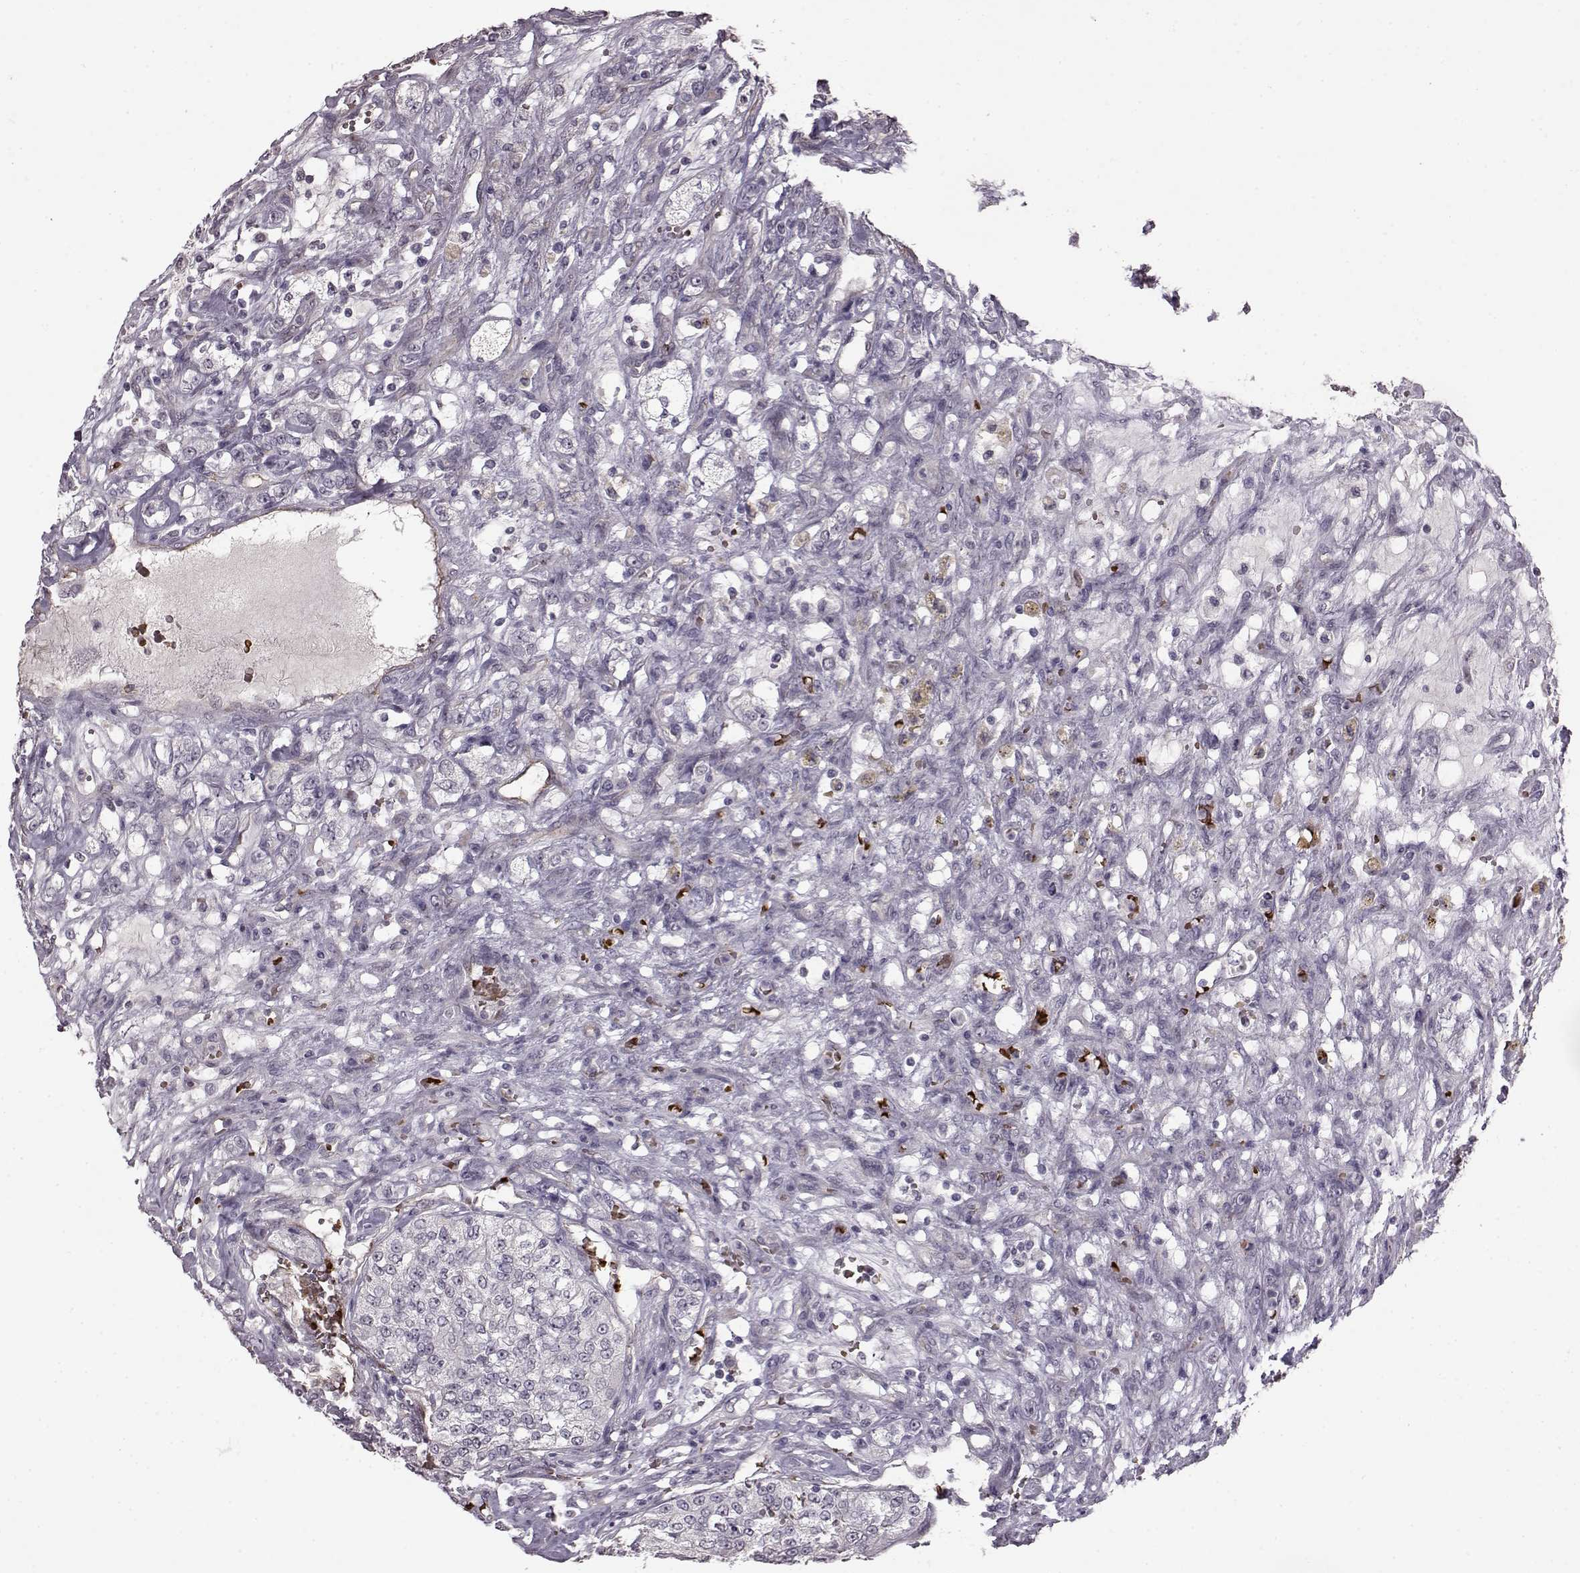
{"staining": {"intensity": "negative", "quantity": "none", "location": "none"}, "tissue": "renal cancer", "cell_type": "Tumor cells", "image_type": "cancer", "snomed": [{"axis": "morphology", "description": "Adenocarcinoma, NOS"}, {"axis": "topography", "description": "Kidney"}], "caption": "High magnification brightfield microscopy of adenocarcinoma (renal) stained with DAB (brown) and counterstained with hematoxylin (blue): tumor cells show no significant positivity.", "gene": "PROP1", "patient": {"sex": "female", "age": 63}}